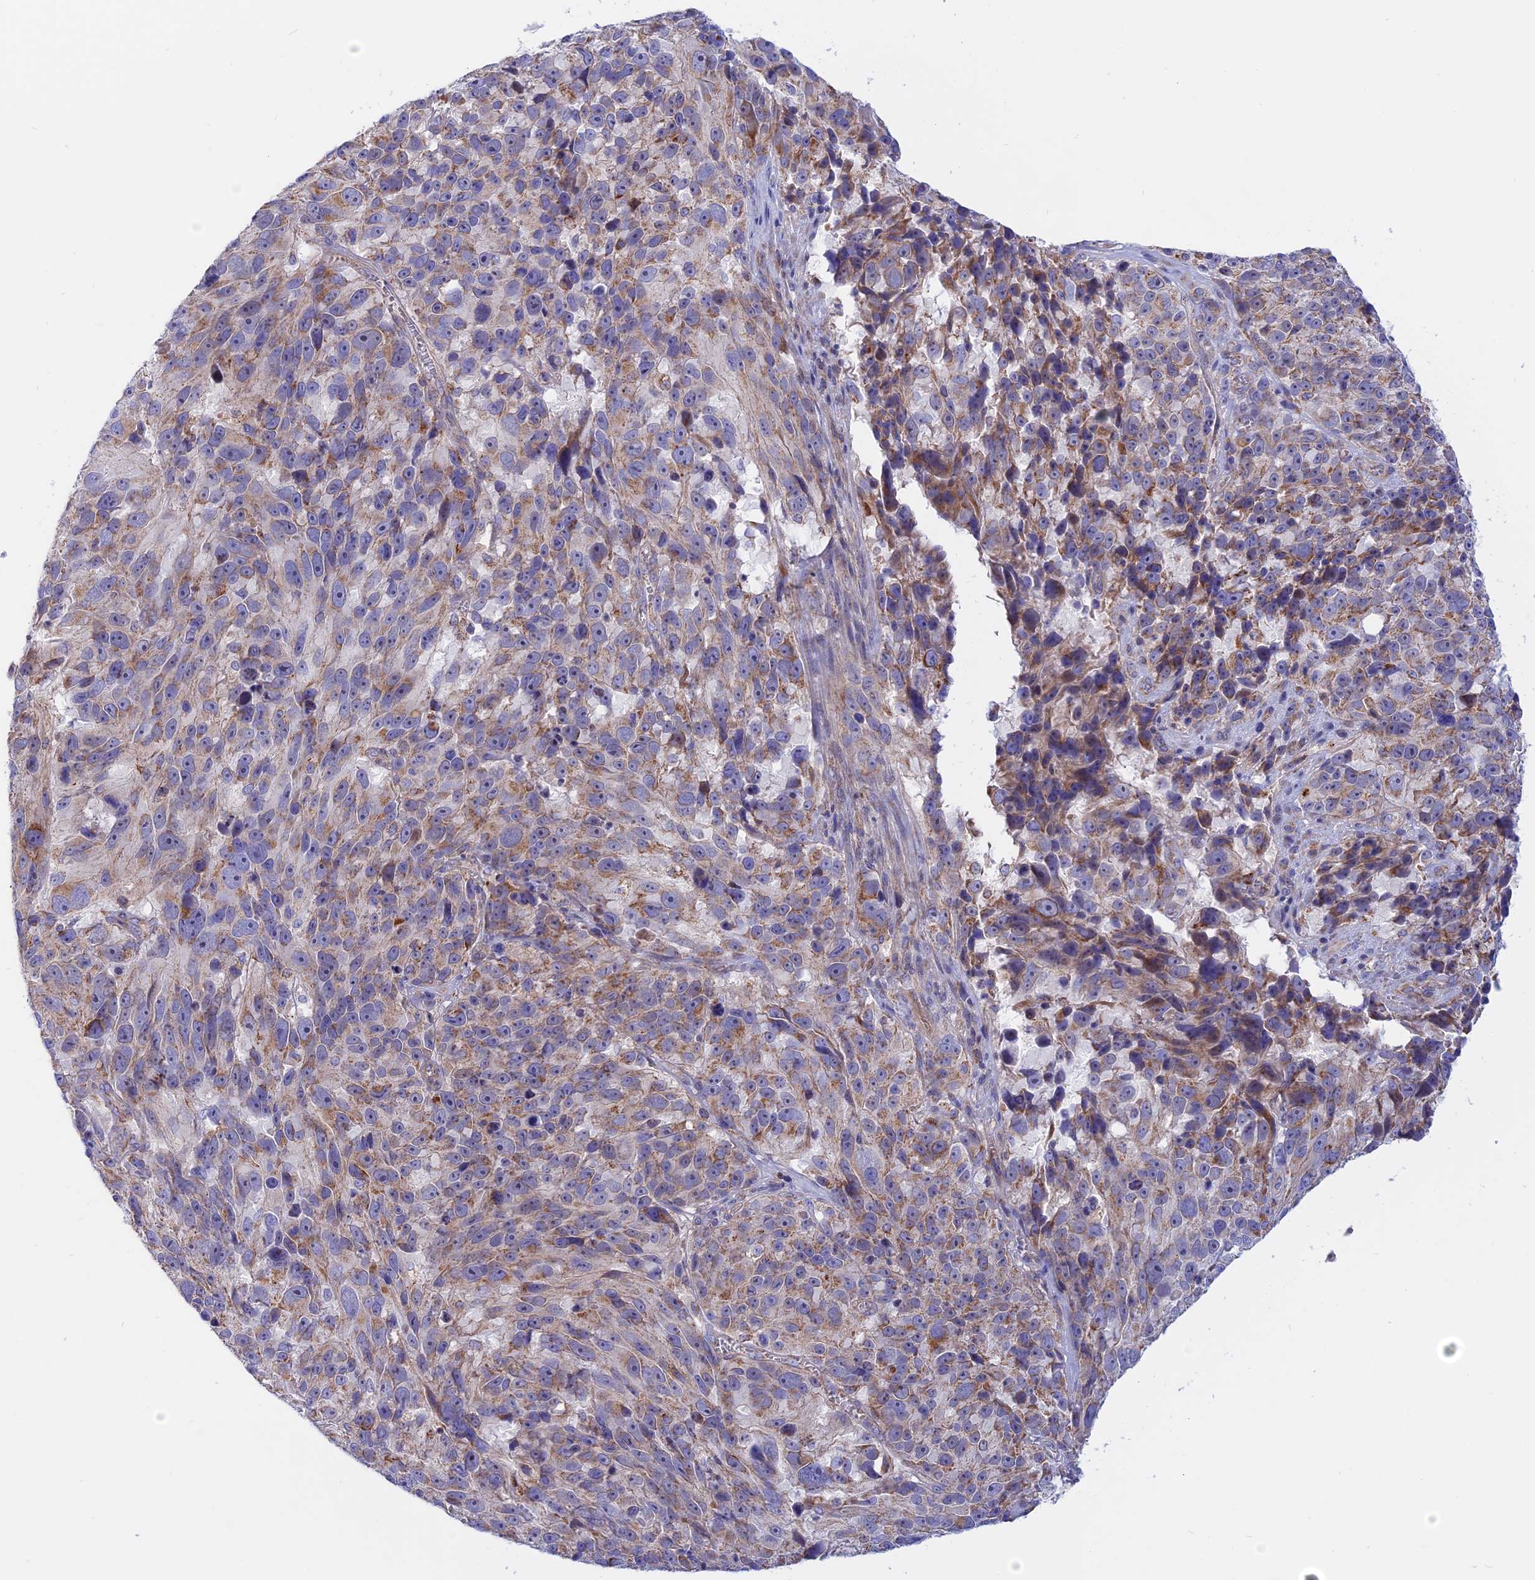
{"staining": {"intensity": "moderate", "quantity": "25%-75%", "location": "cytoplasmic/membranous"}, "tissue": "melanoma", "cell_type": "Tumor cells", "image_type": "cancer", "snomed": [{"axis": "morphology", "description": "Malignant melanoma, NOS"}, {"axis": "topography", "description": "Skin"}], "caption": "Human melanoma stained with a protein marker demonstrates moderate staining in tumor cells.", "gene": "GCDH", "patient": {"sex": "male", "age": 84}}